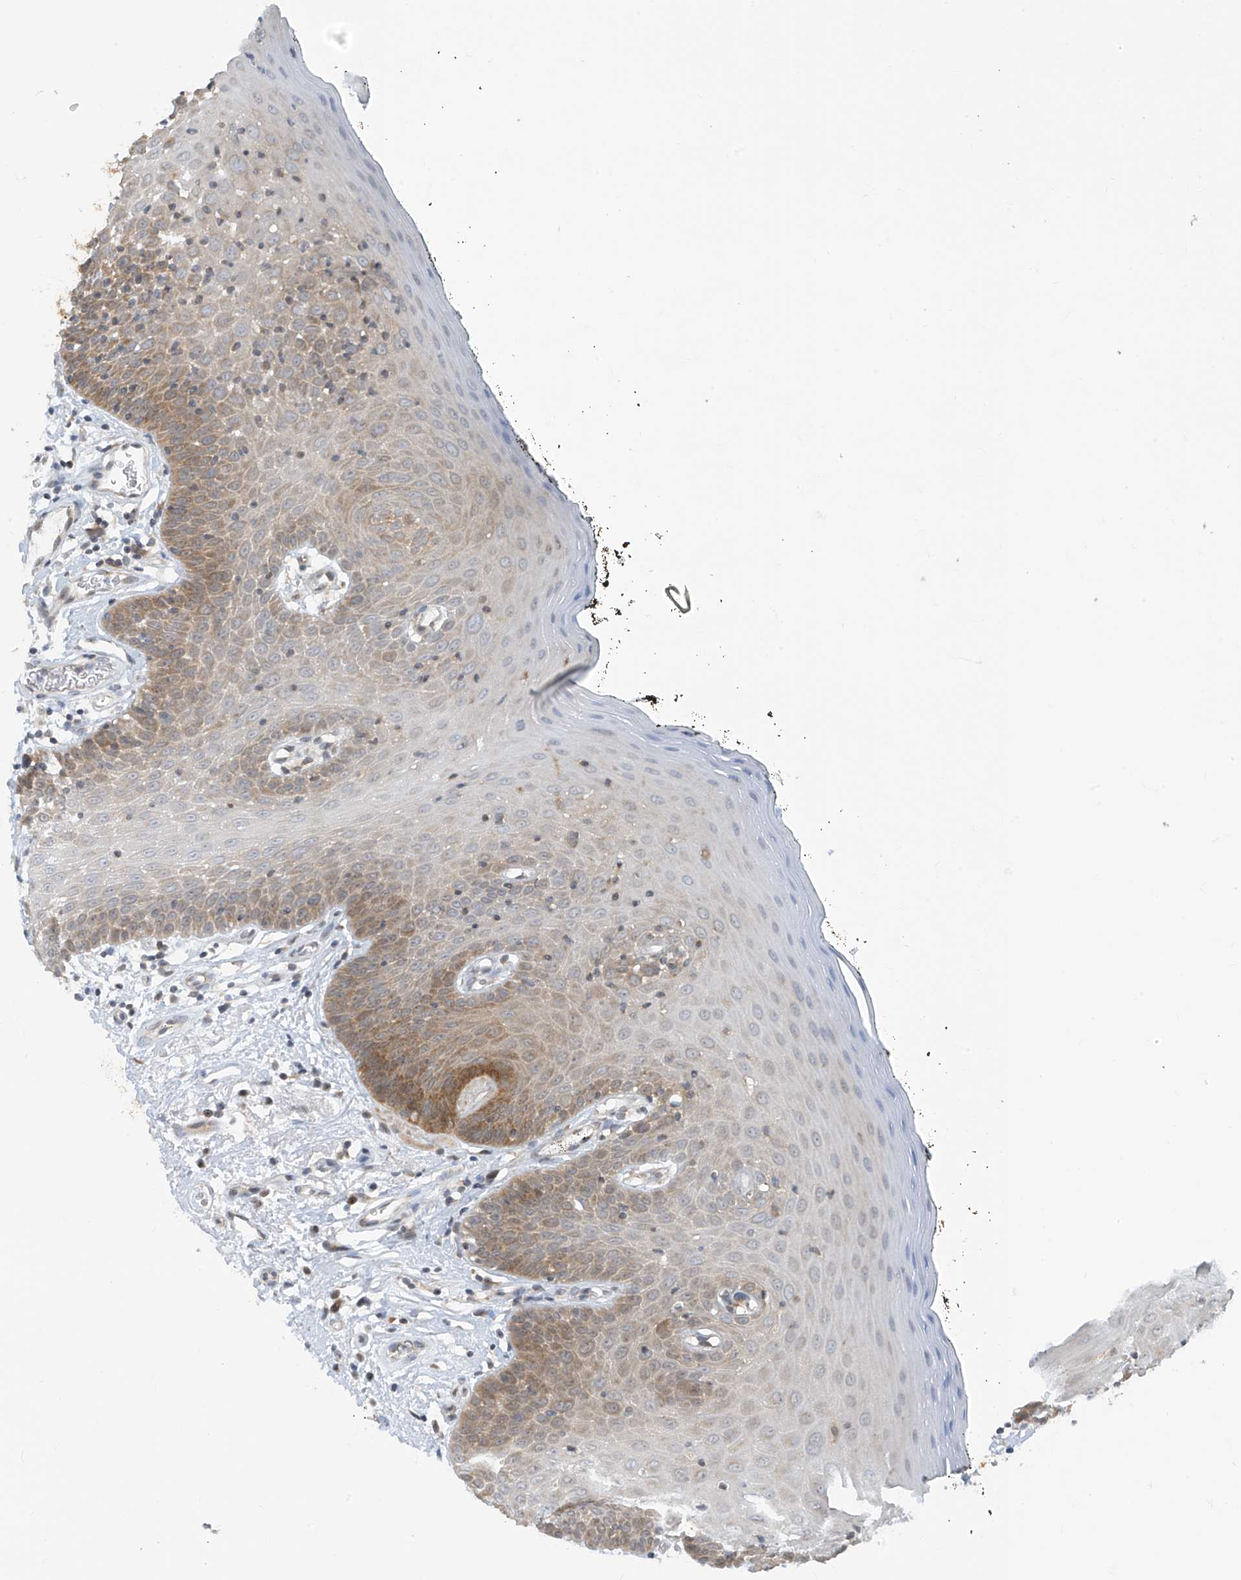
{"staining": {"intensity": "moderate", "quantity": "25%-75%", "location": "cytoplasmic/membranous"}, "tissue": "oral mucosa", "cell_type": "Squamous epithelial cells", "image_type": "normal", "snomed": [{"axis": "morphology", "description": "Normal tissue, NOS"}, {"axis": "topography", "description": "Oral tissue"}], "caption": "A brown stain shows moderate cytoplasmic/membranous positivity of a protein in squamous epithelial cells of benign oral mucosa. (Brightfield microscopy of DAB IHC at high magnification).", "gene": "TTC38", "patient": {"sex": "male", "age": 74}}